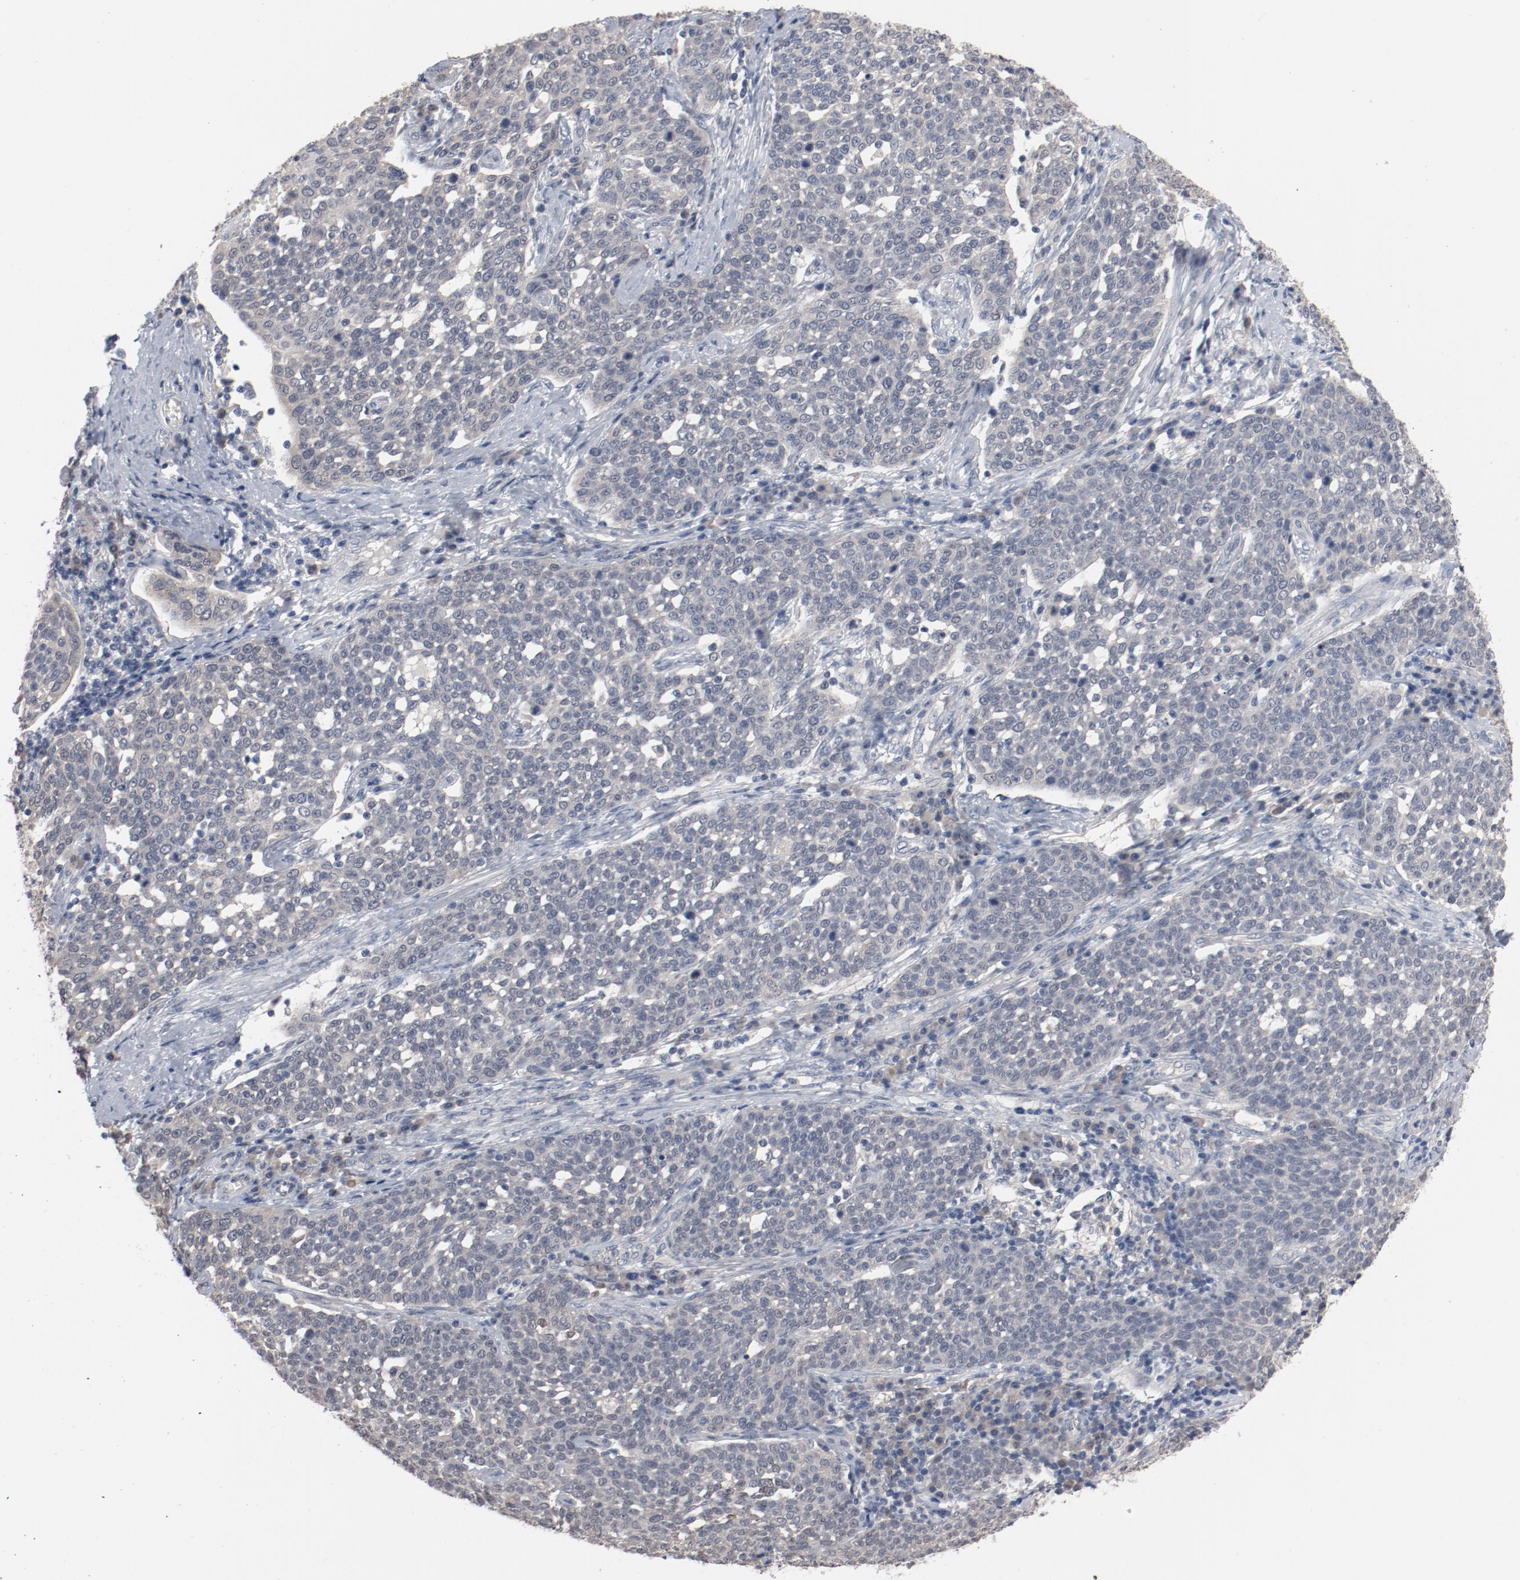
{"staining": {"intensity": "weak", "quantity": "25%-75%", "location": "cytoplasmic/membranous"}, "tissue": "cervical cancer", "cell_type": "Tumor cells", "image_type": "cancer", "snomed": [{"axis": "morphology", "description": "Squamous cell carcinoma, NOS"}, {"axis": "topography", "description": "Cervix"}], "caption": "A histopathology image of human cervical cancer (squamous cell carcinoma) stained for a protein displays weak cytoplasmic/membranous brown staining in tumor cells.", "gene": "DNAL4", "patient": {"sex": "female", "age": 34}}